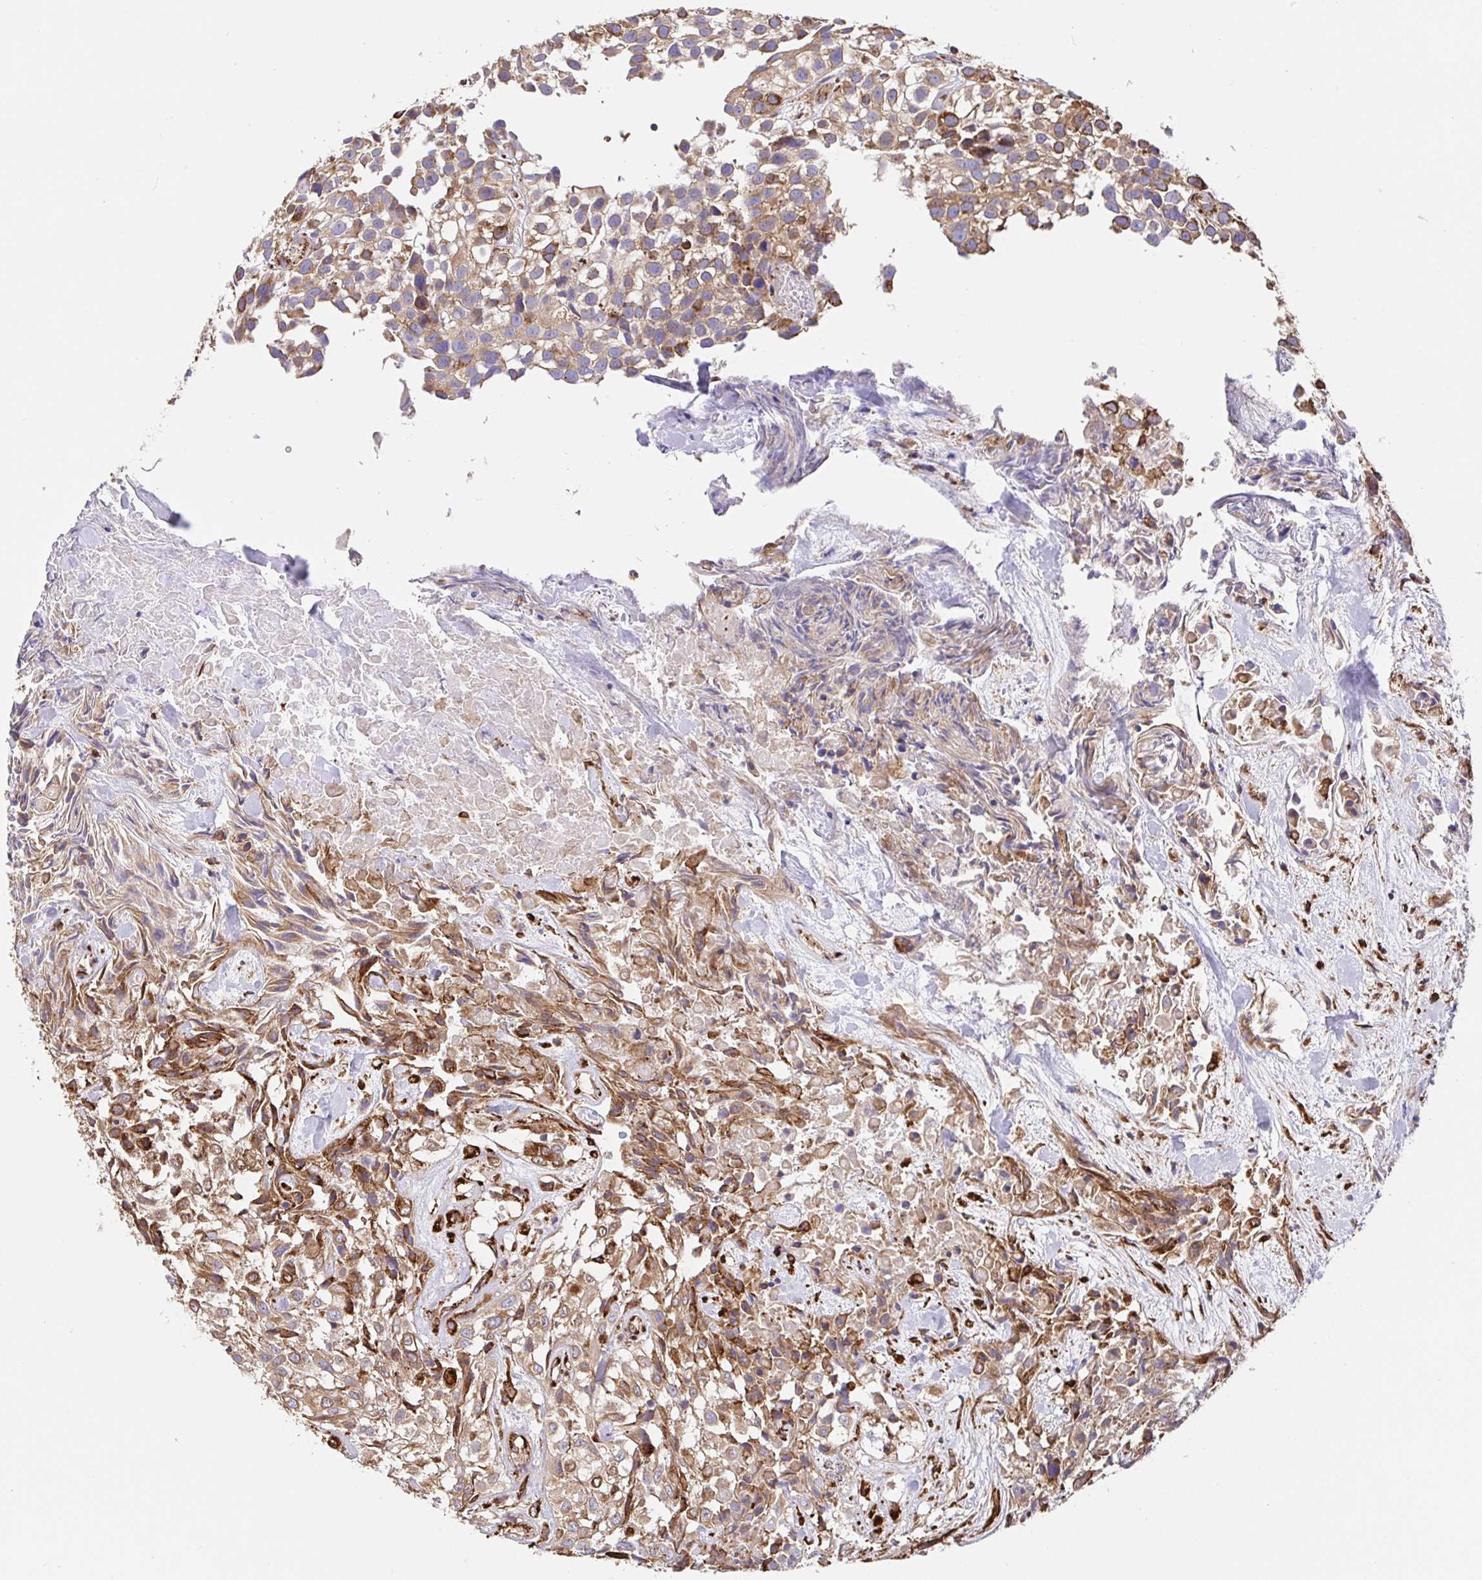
{"staining": {"intensity": "moderate", "quantity": ">75%", "location": "cytoplasmic/membranous"}, "tissue": "urothelial cancer", "cell_type": "Tumor cells", "image_type": "cancer", "snomed": [{"axis": "morphology", "description": "Urothelial carcinoma, High grade"}, {"axis": "topography", "description": "Urinary bladder"}], "caption": "A brown stain shows moderate cytoplasmic/membranous positivity of a protein in urothelial cancer tumor cells.", "gene": "MAOA", "patient": {"sex": "male", "age": 56}}